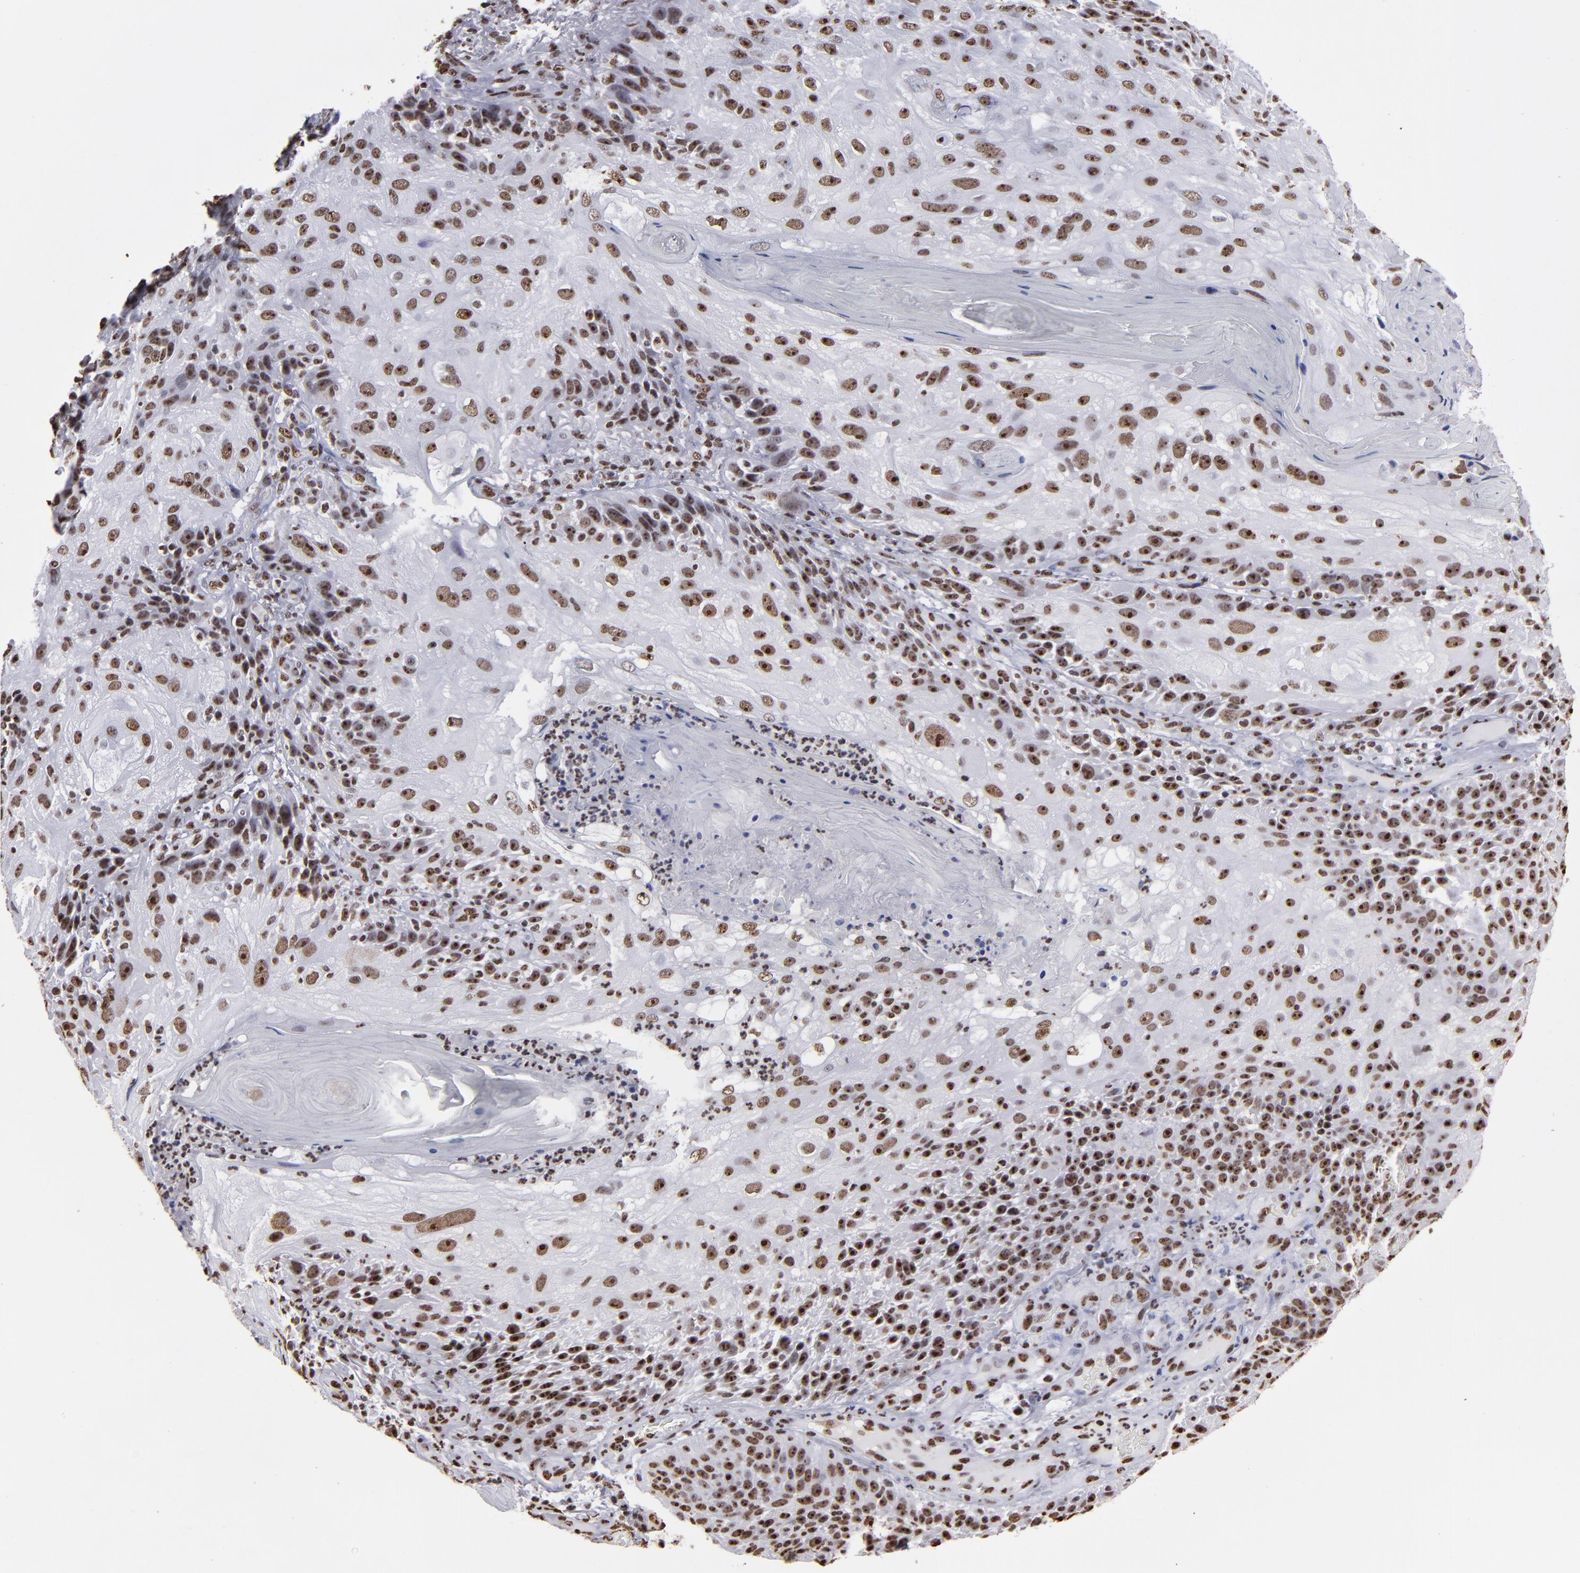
{"staining": {"intensity": "strong", "quantity": ">75%", "location": "nuclear"}, "tissue": "skin cancer", "cell_type": "Tumor cells", "image_type": "cancer", "snomed": [{"axis": "morphology", "description": "Normal tissue, NOS"}, {"axis": "morphology", "description": "Squamous cell carcinoma, NOS"}, {"axis": "topography", "description": "Skin"}], "caption": "Strong nuclear staining for a protein is seen in approximately >75% of tumor cells of squamous cell carcinoma (skin) using immunohistochemistry (IHC).", "gene": "HNRNPA2B1", "patient": {"sex": "female", "age": 83}}